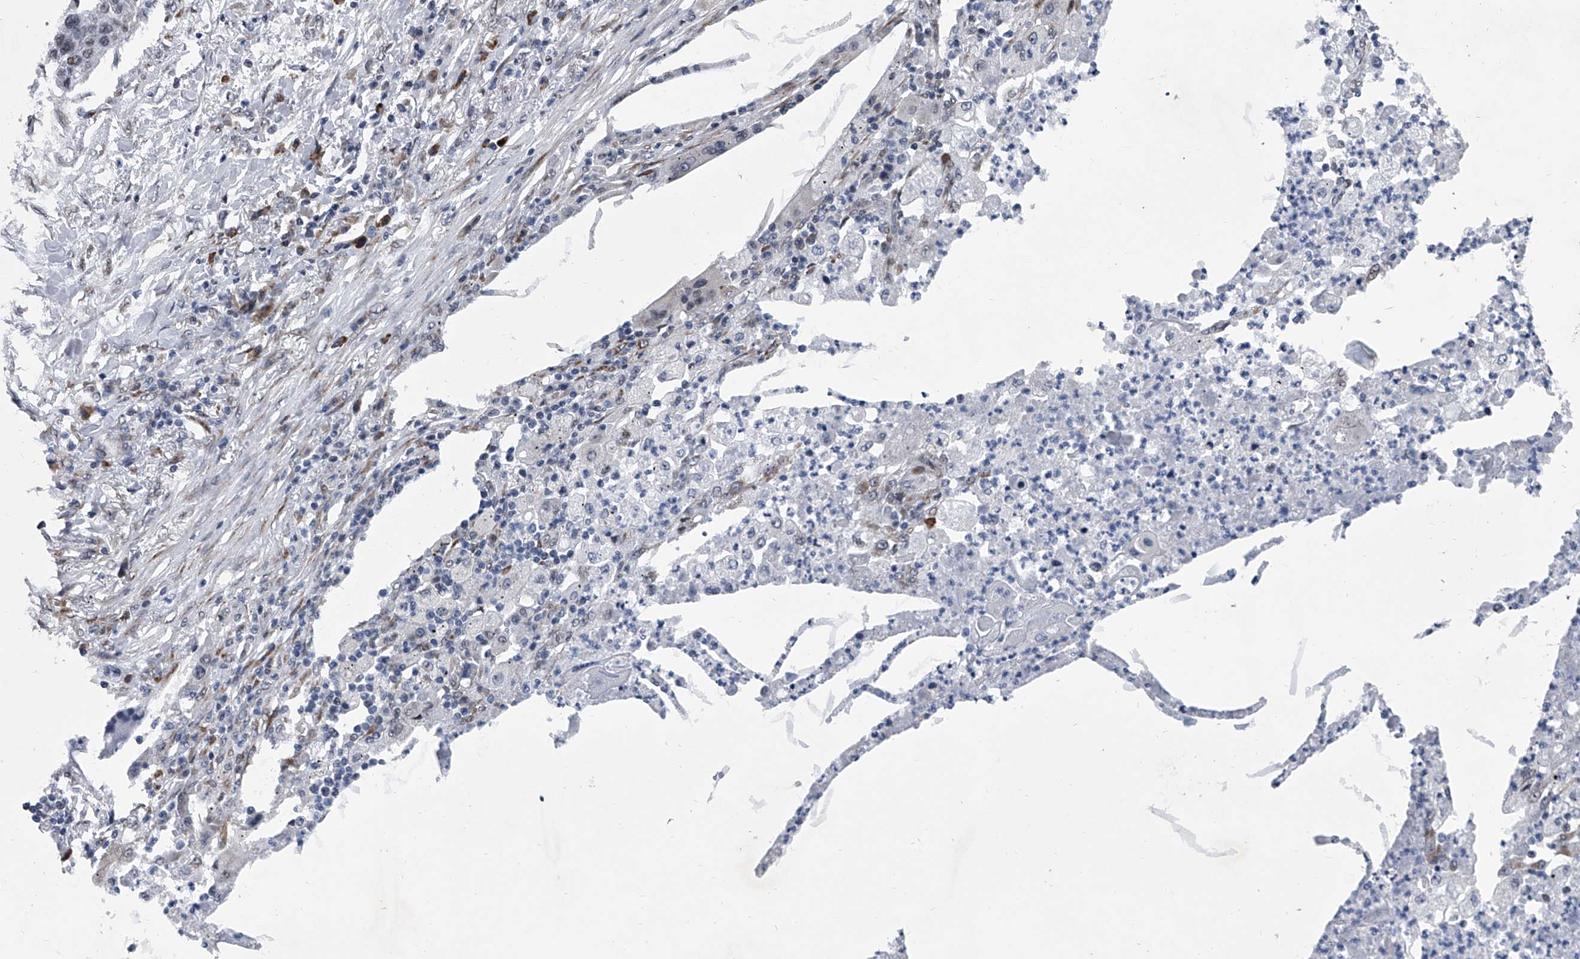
{"staining": {"intensity": "negative", "quantity": "none", "location": "none"}, "tissue": "lung cancer", "cell_type": "Tumor cells", "image_type": "cancer", "snomed": [{"axis": "morphology", "description": "Squamous cell carcinoma, NOS"}, {"axis": "topography", "description": "Lung"}], "caption": "The micrograph shows no staining of tumor cells in lung cancer.", "gene": "PPP2R5D", "patient": {"sex": "female", "age": 63}}